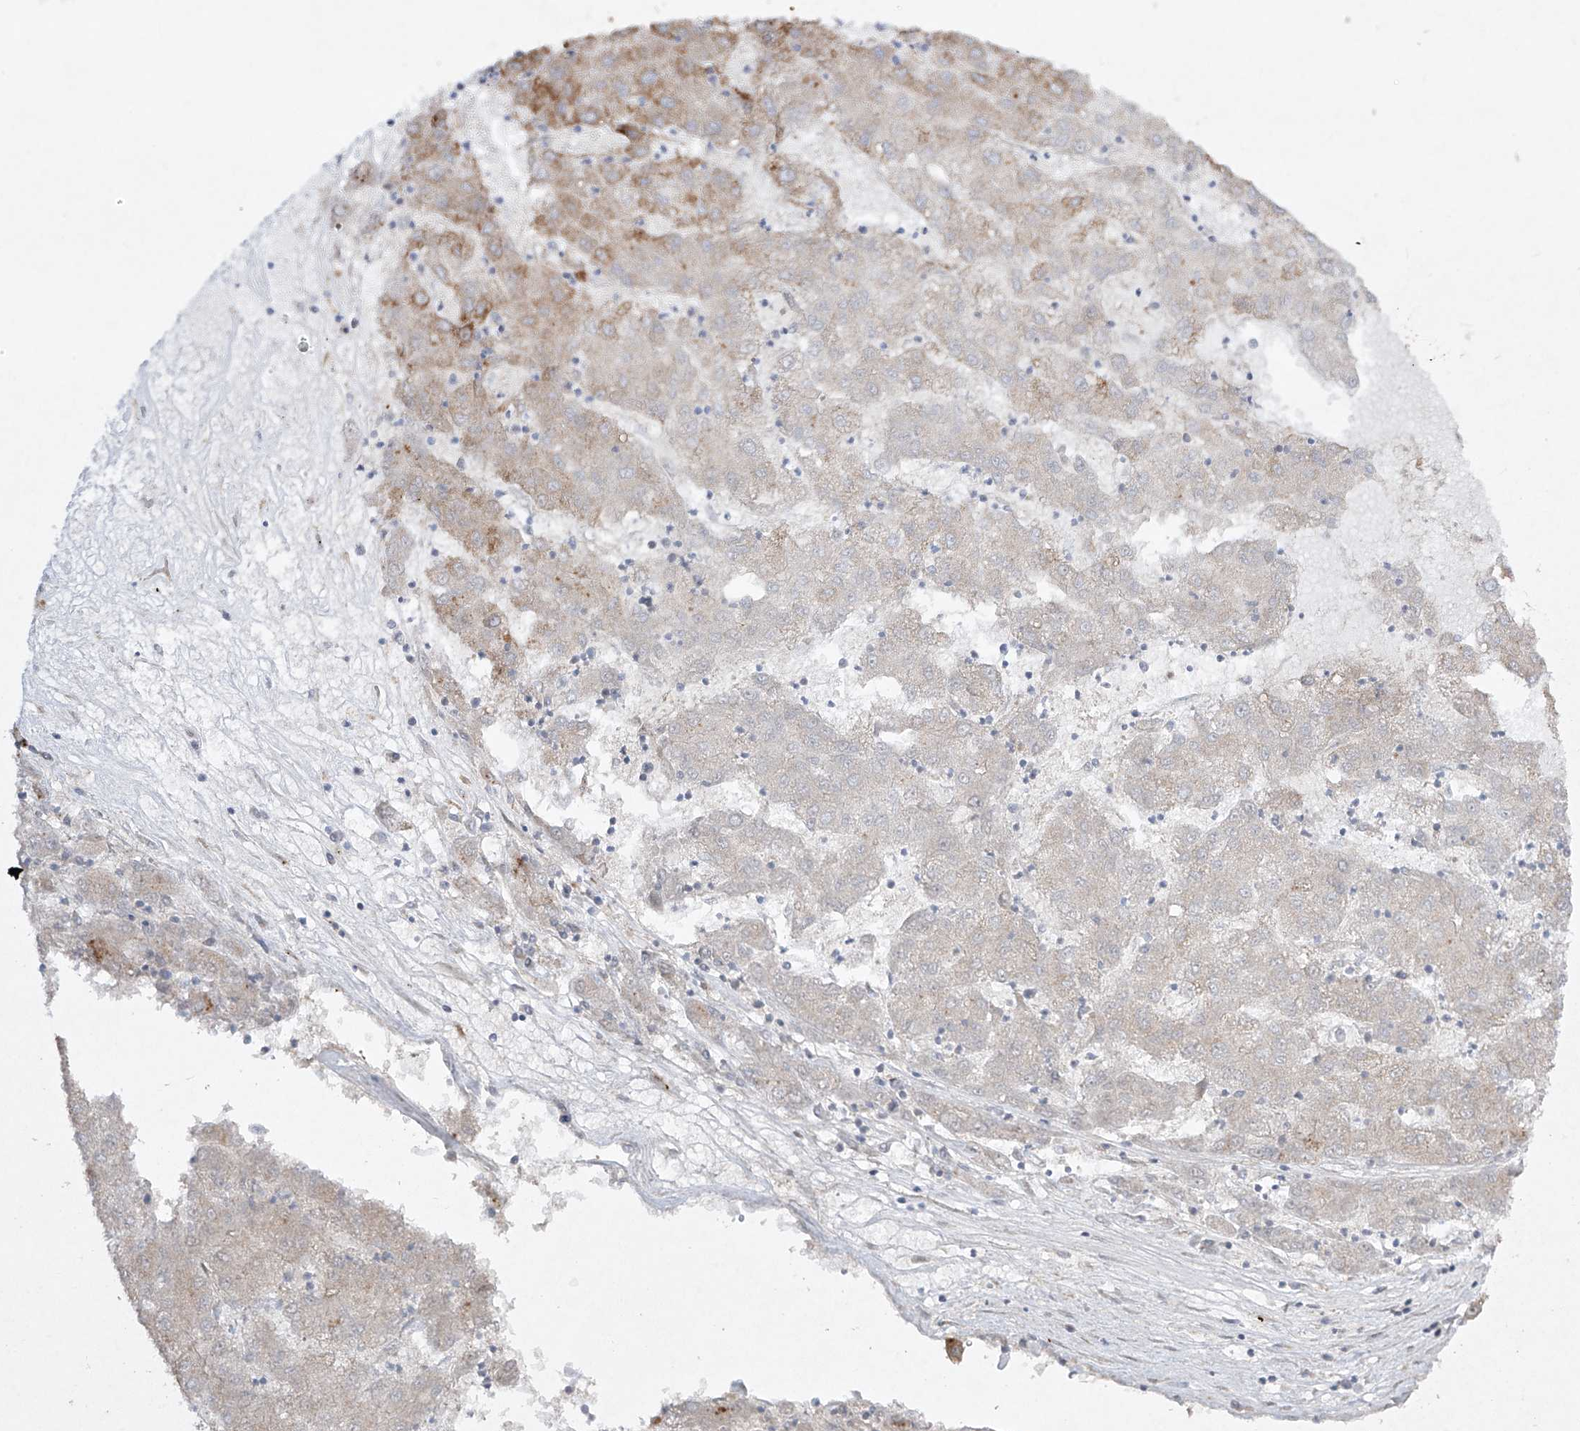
{"staining": {"intensity": "moderate", "quantity": "<25%", "location": "cytoplasmic/membranous"}, "tissue": "liver cancer", "cell_type": "Tumor cells", "image_type": "cancer", "snomed": [{"axis": "morphology", "description": "Carcinoma, Hepatocellular, NOS"}, {"axis": "topography", "description": "Liver"}], "caption": "Moderate cytoplasmic/membranous protein staining is present in approximately <25% of tumor cells in liver cancer. The protein is shown in brown color, while the nuclei are stained blue.", "gene": "KDM1B", "patient": {"sex": "male", "age": 72}}